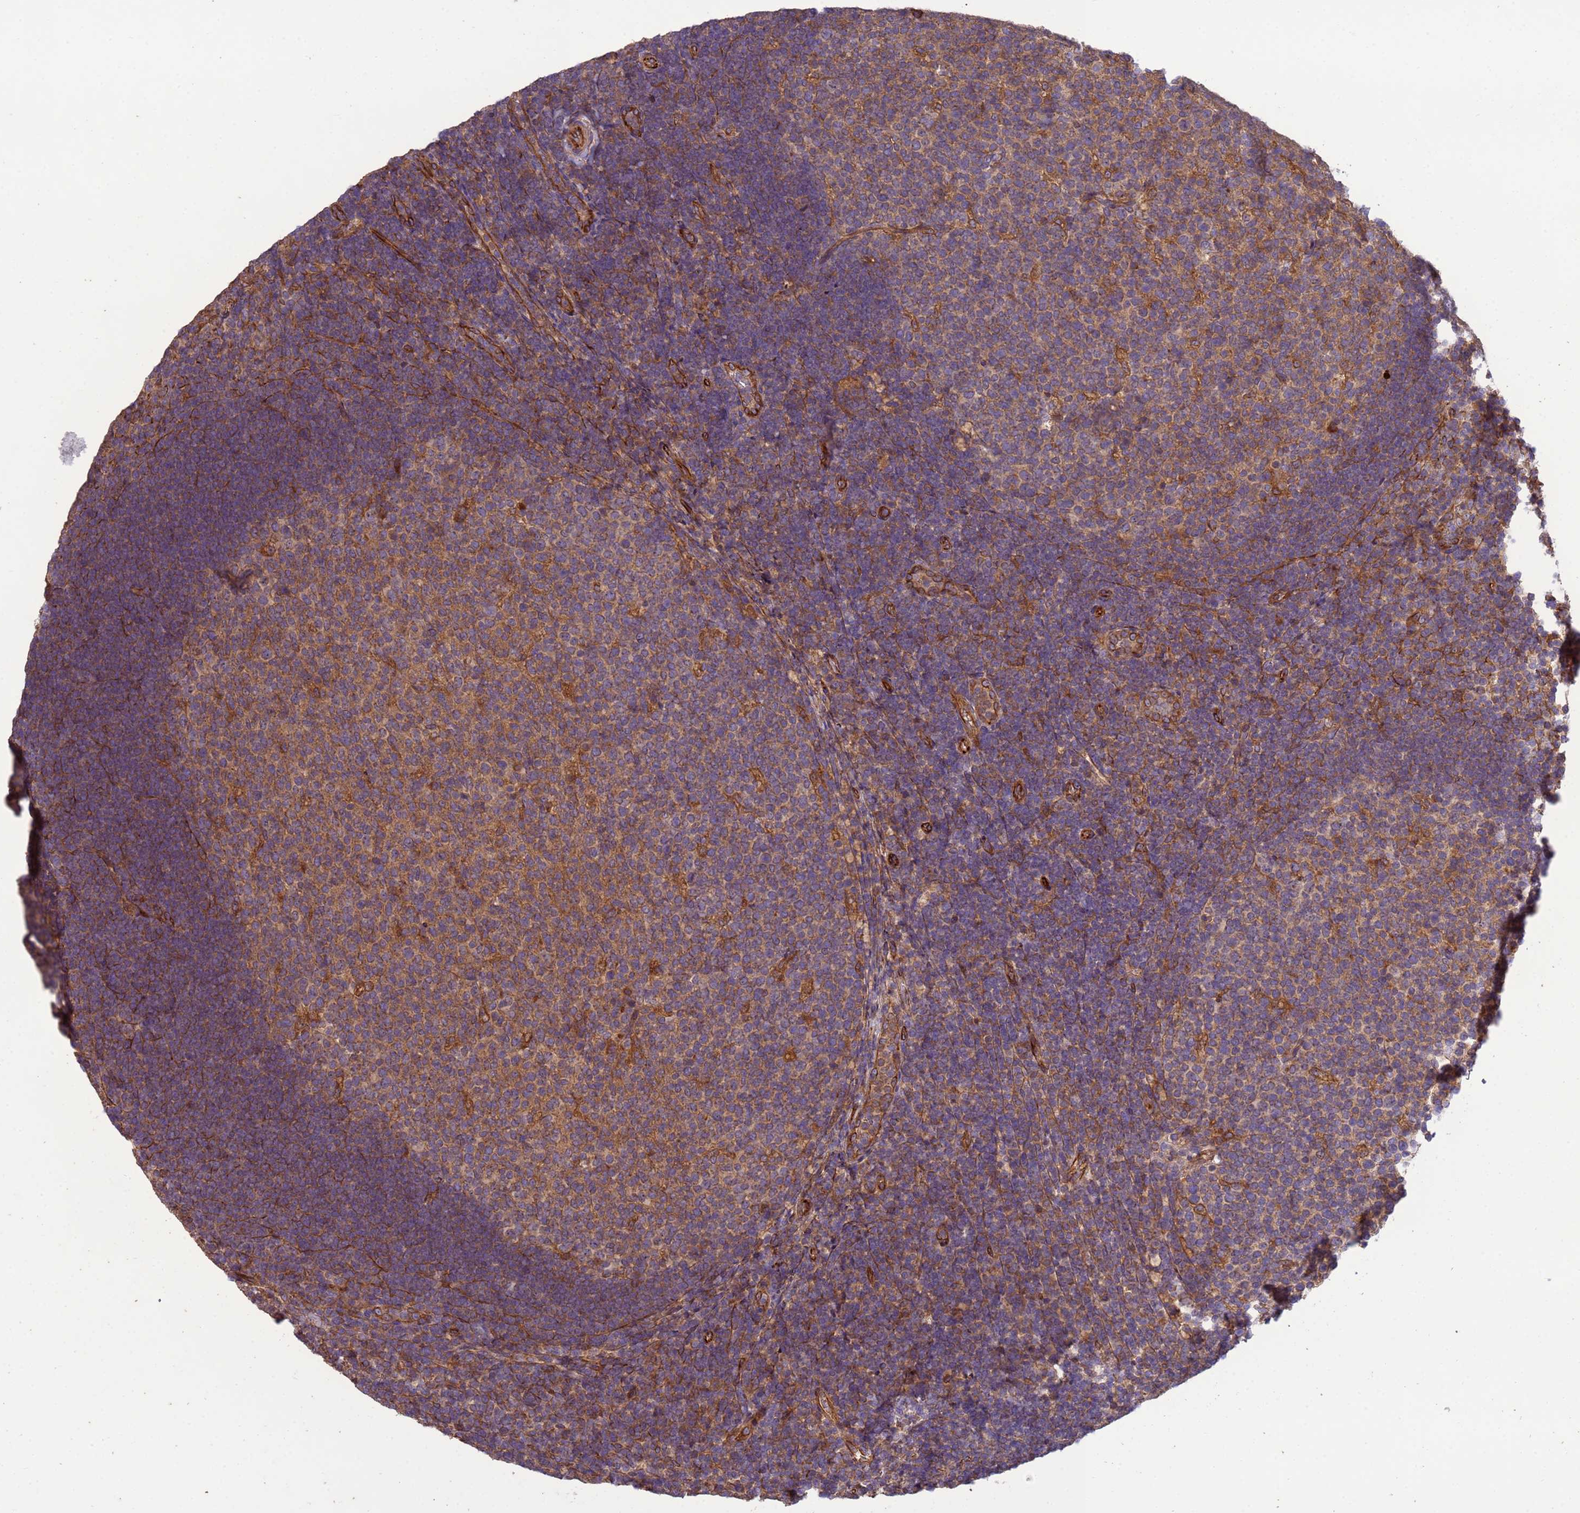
{"staining": {"intensity": "moderate", "quantity": "25%-75%", "location": "cytoplasmic/membranous"}, "tissue": "tonsil", "cell_type": "Germinal center cells", "image_type": "normal", "snomed": [{"axis": "morphology", "description": "Normal tissue, NOS"}, {"axis": "topography", "description": "Tonsil"}], "caption": "Moderate cytoplasmic/membranous expression for a protein is present in about 25%-75% of germinal center cells of unremarkable tonsil using IHC.", "gene": "RAB10", "patient": {"sex": "female", "age": 10}}